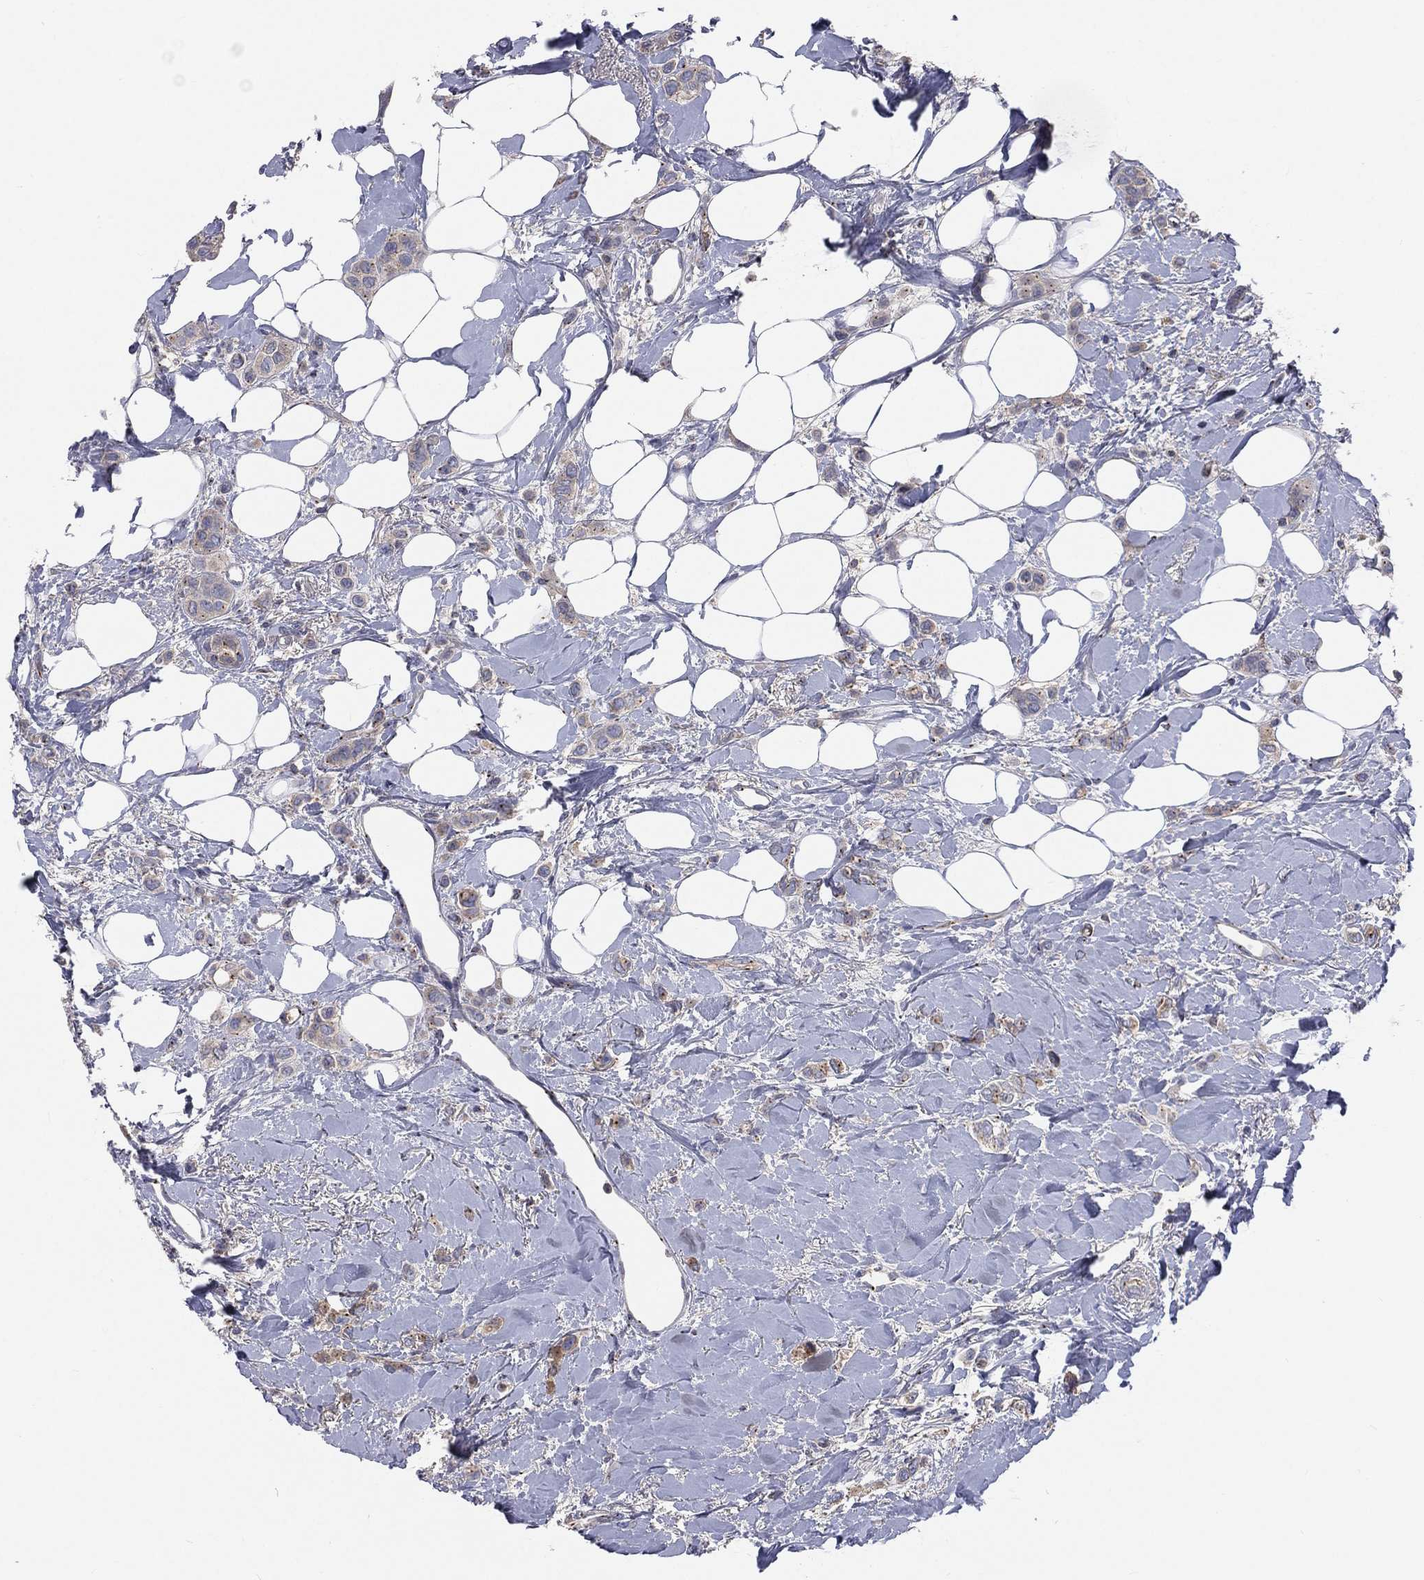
{"staining": {"intensity": "weak", "quantity": "25%-75%", "location": "cytoplasmic/membranous"}, "tissue": "breast cancer", "cell_type": "Tumor cells", "image_type": "cancer", "snomed": [{"axis": "morphology", "description": "Lobular carcinoma"}, {"axis": "topography", "description": "Breast"}], "caption": "Breast cancer stained with a brown dye displays weak cytoplasmic/membranous positive positivity in approximately 25%-75% of tumor cells.", "gene": "CROCC", "patient": {"sex": "female", "age": 66}}